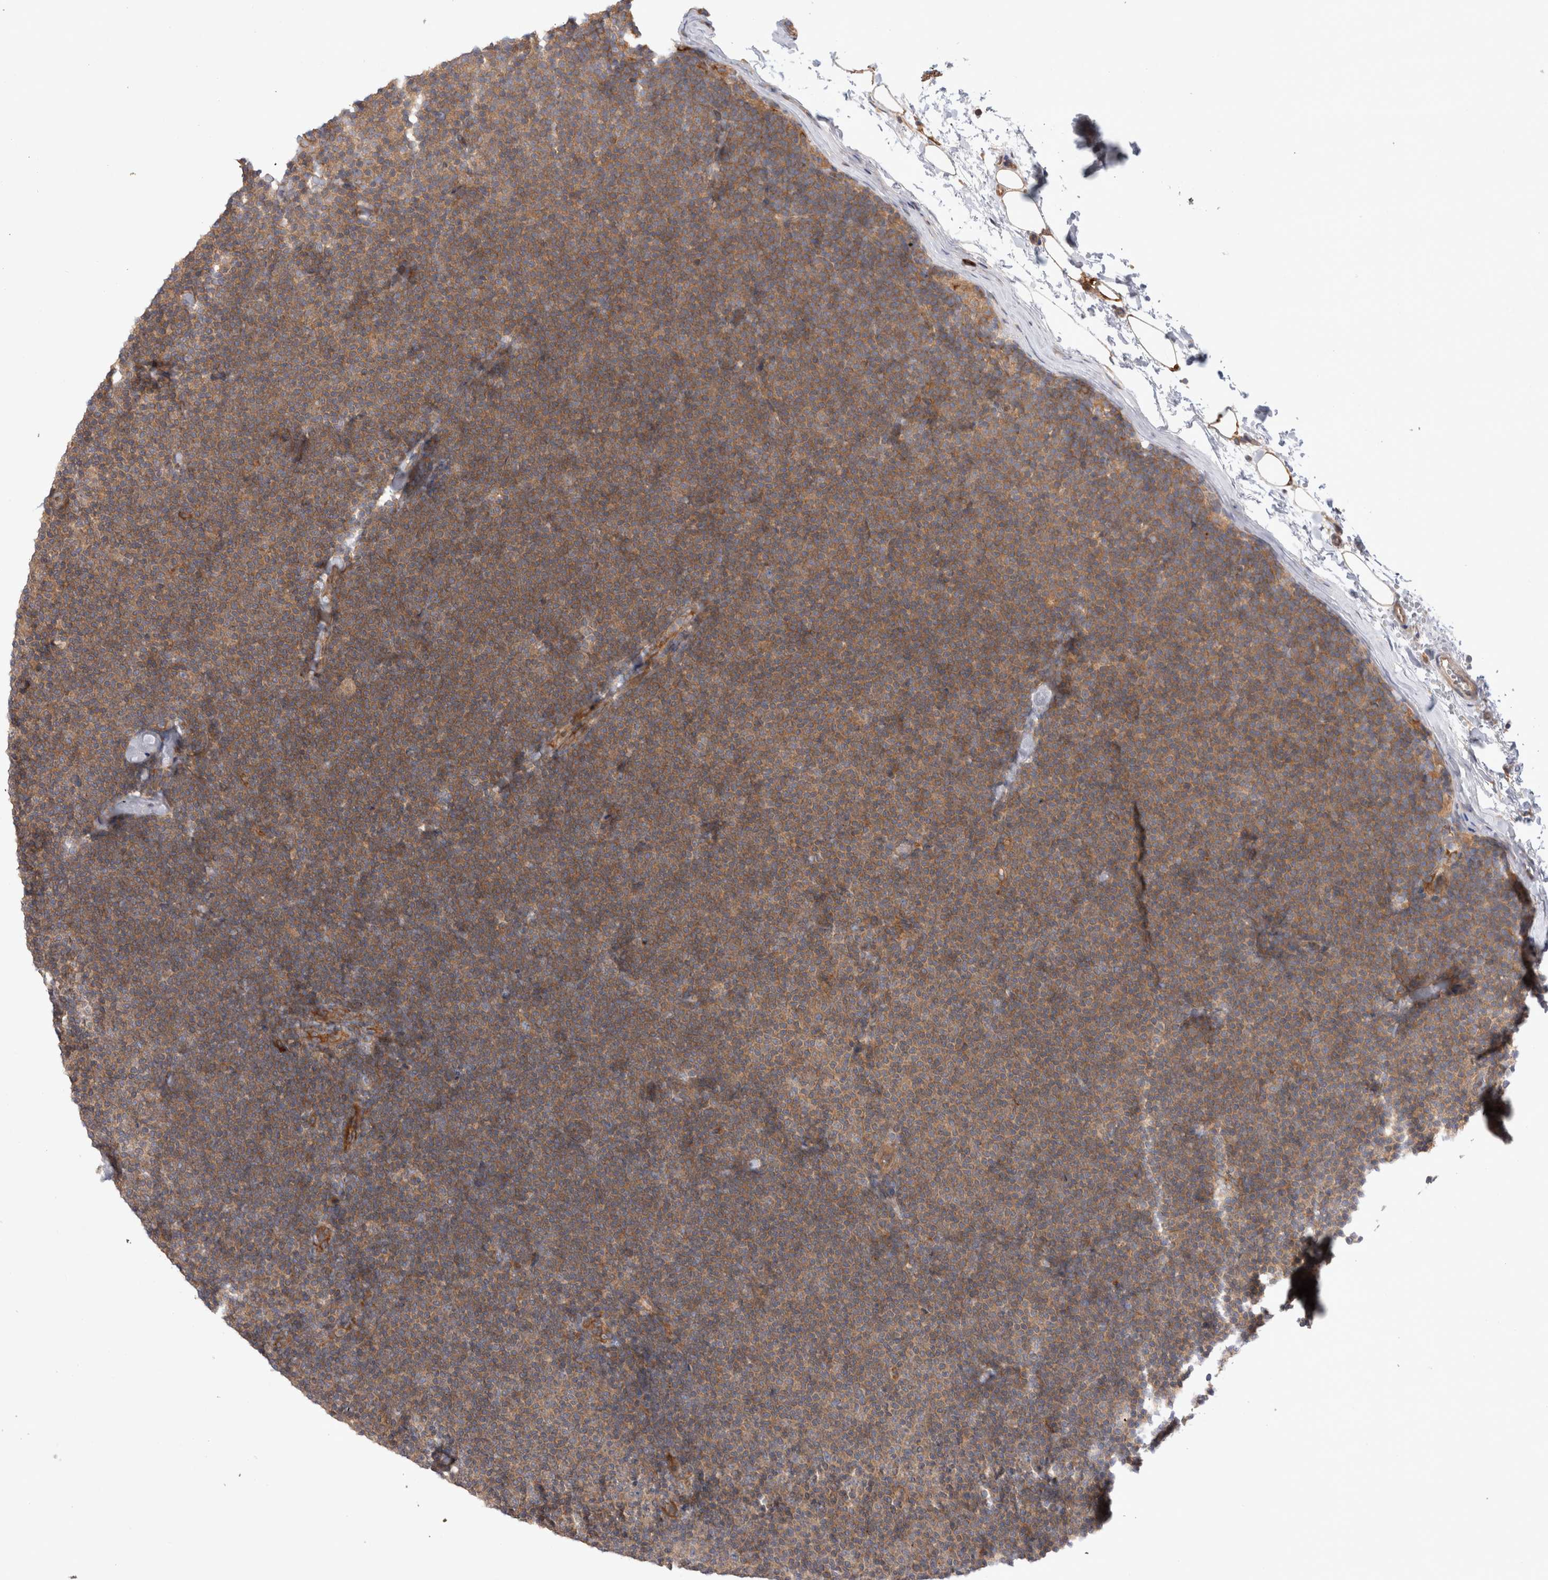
{"staining": {"intensity": "moderate", "quantity": ">75%", "location": "cytoplasmic/membranous"}, "tissue": "lymphoma", "cell_type": "Tumor cells", "image_type": "cancer", "snomed": [{"axis": "morphology", "description": "Malignant lymphoma, non-Hodgkin's type, Low grade"}, {"axis": "topography", "description": "Lymph node"}], "caption": "Human malignant lymphoma, non-Hodgkin's type (low-grade) stained with a protein marker exhibits moderate staining in tumor cells.", "gene": "PDCD10", "patient": {"sex": "female", "age": 53}}